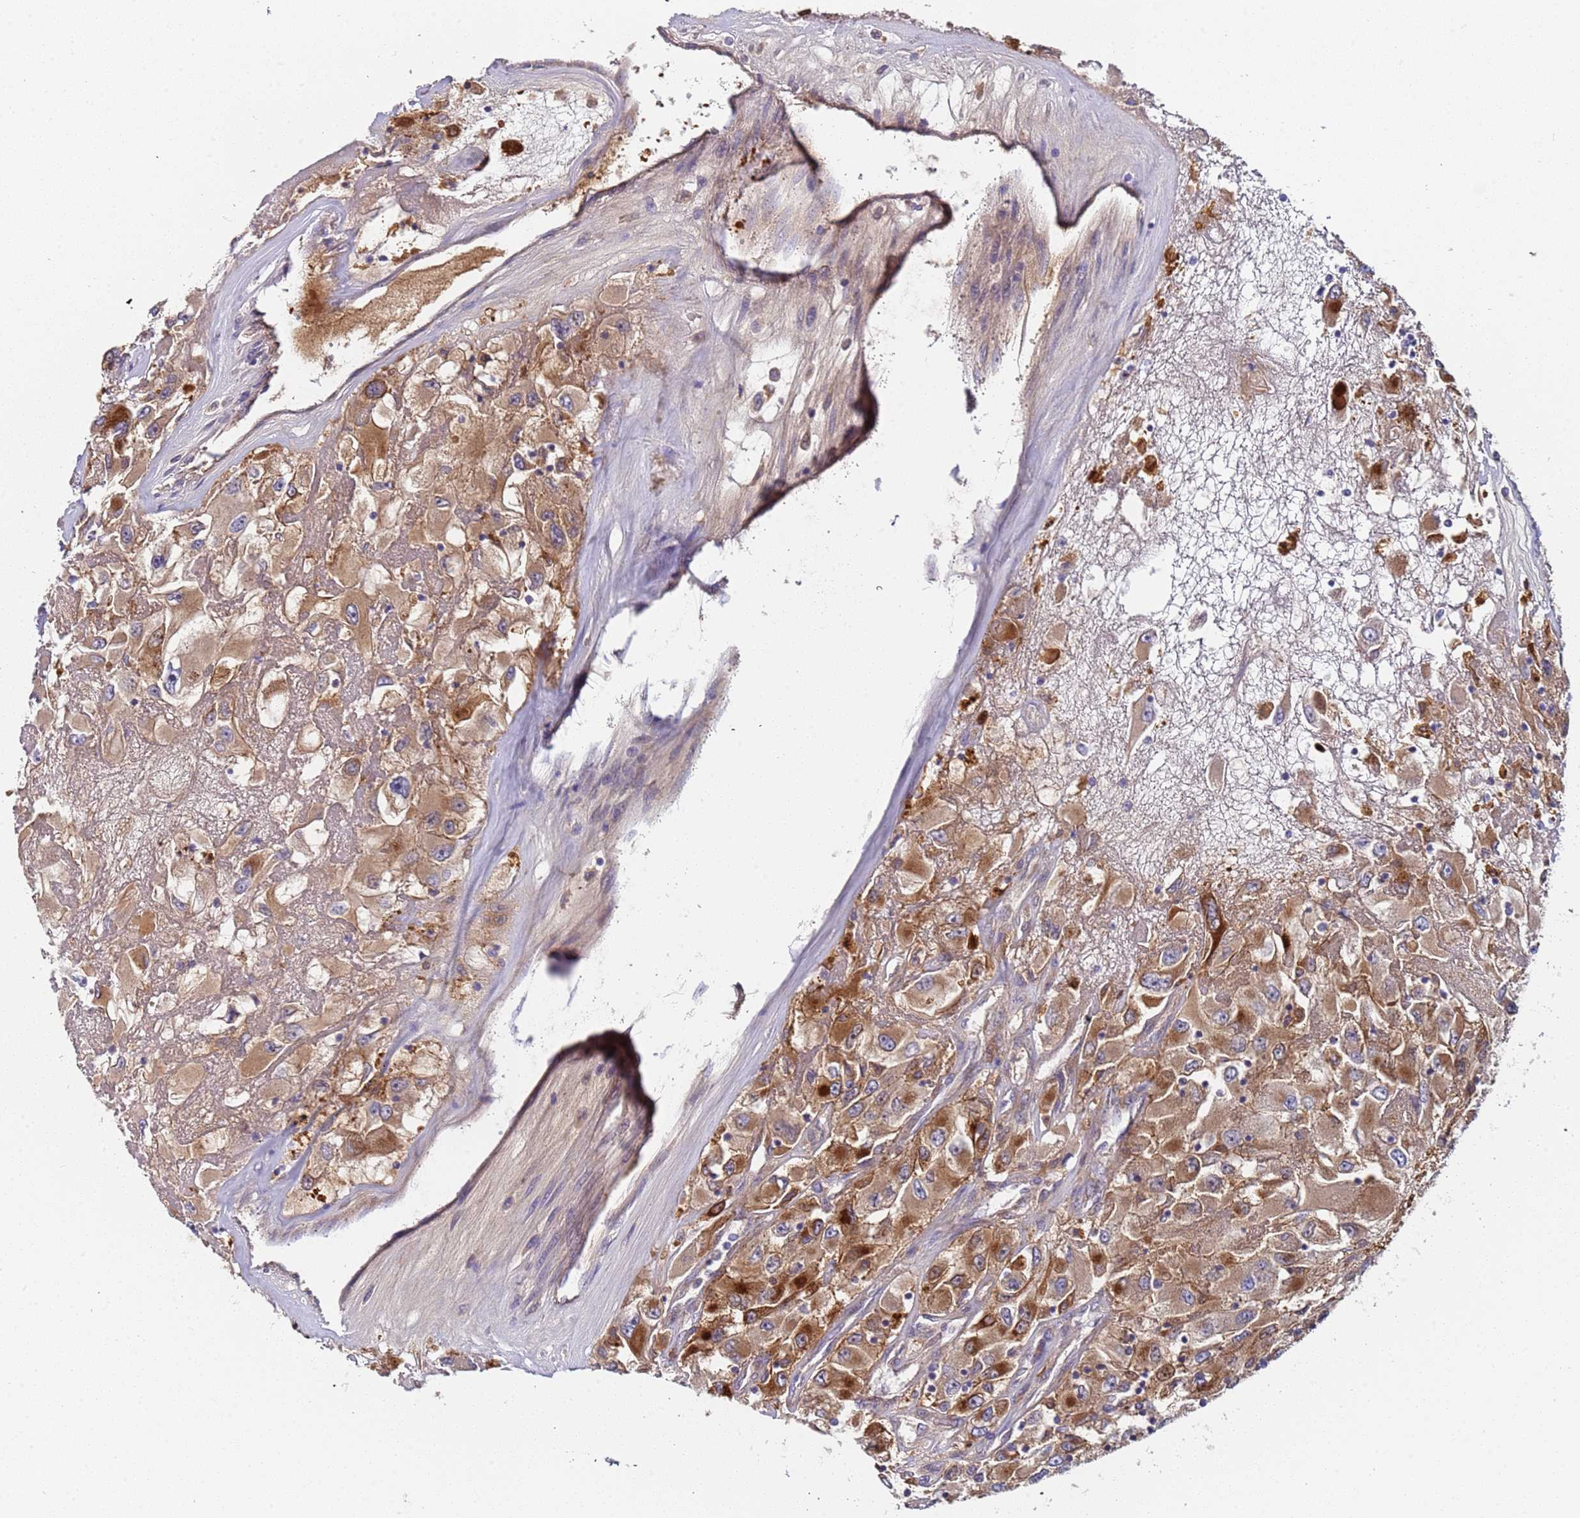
{"staining": {"intensity": "moderate", "quantity": ">75%", "location": "cytoplasmic/membranous"}, "tissue": "renal cancer", "cell_type": "Tumor cells", "image_type": "cancer", "snomed": [{"axis": "morphology", "description": "Adenocarcinoma, NOS"}, {"axis": "topography", "description": "Kidney"}], "caption": "Protein positivity by IHC shows moderate cytoplasmic/membranous staining in approximately >75% of tumor cells in renal cancer (adenocarcinoma).", "gene": "PAQR7", "patient": {"sex": "female", "age": 52}}